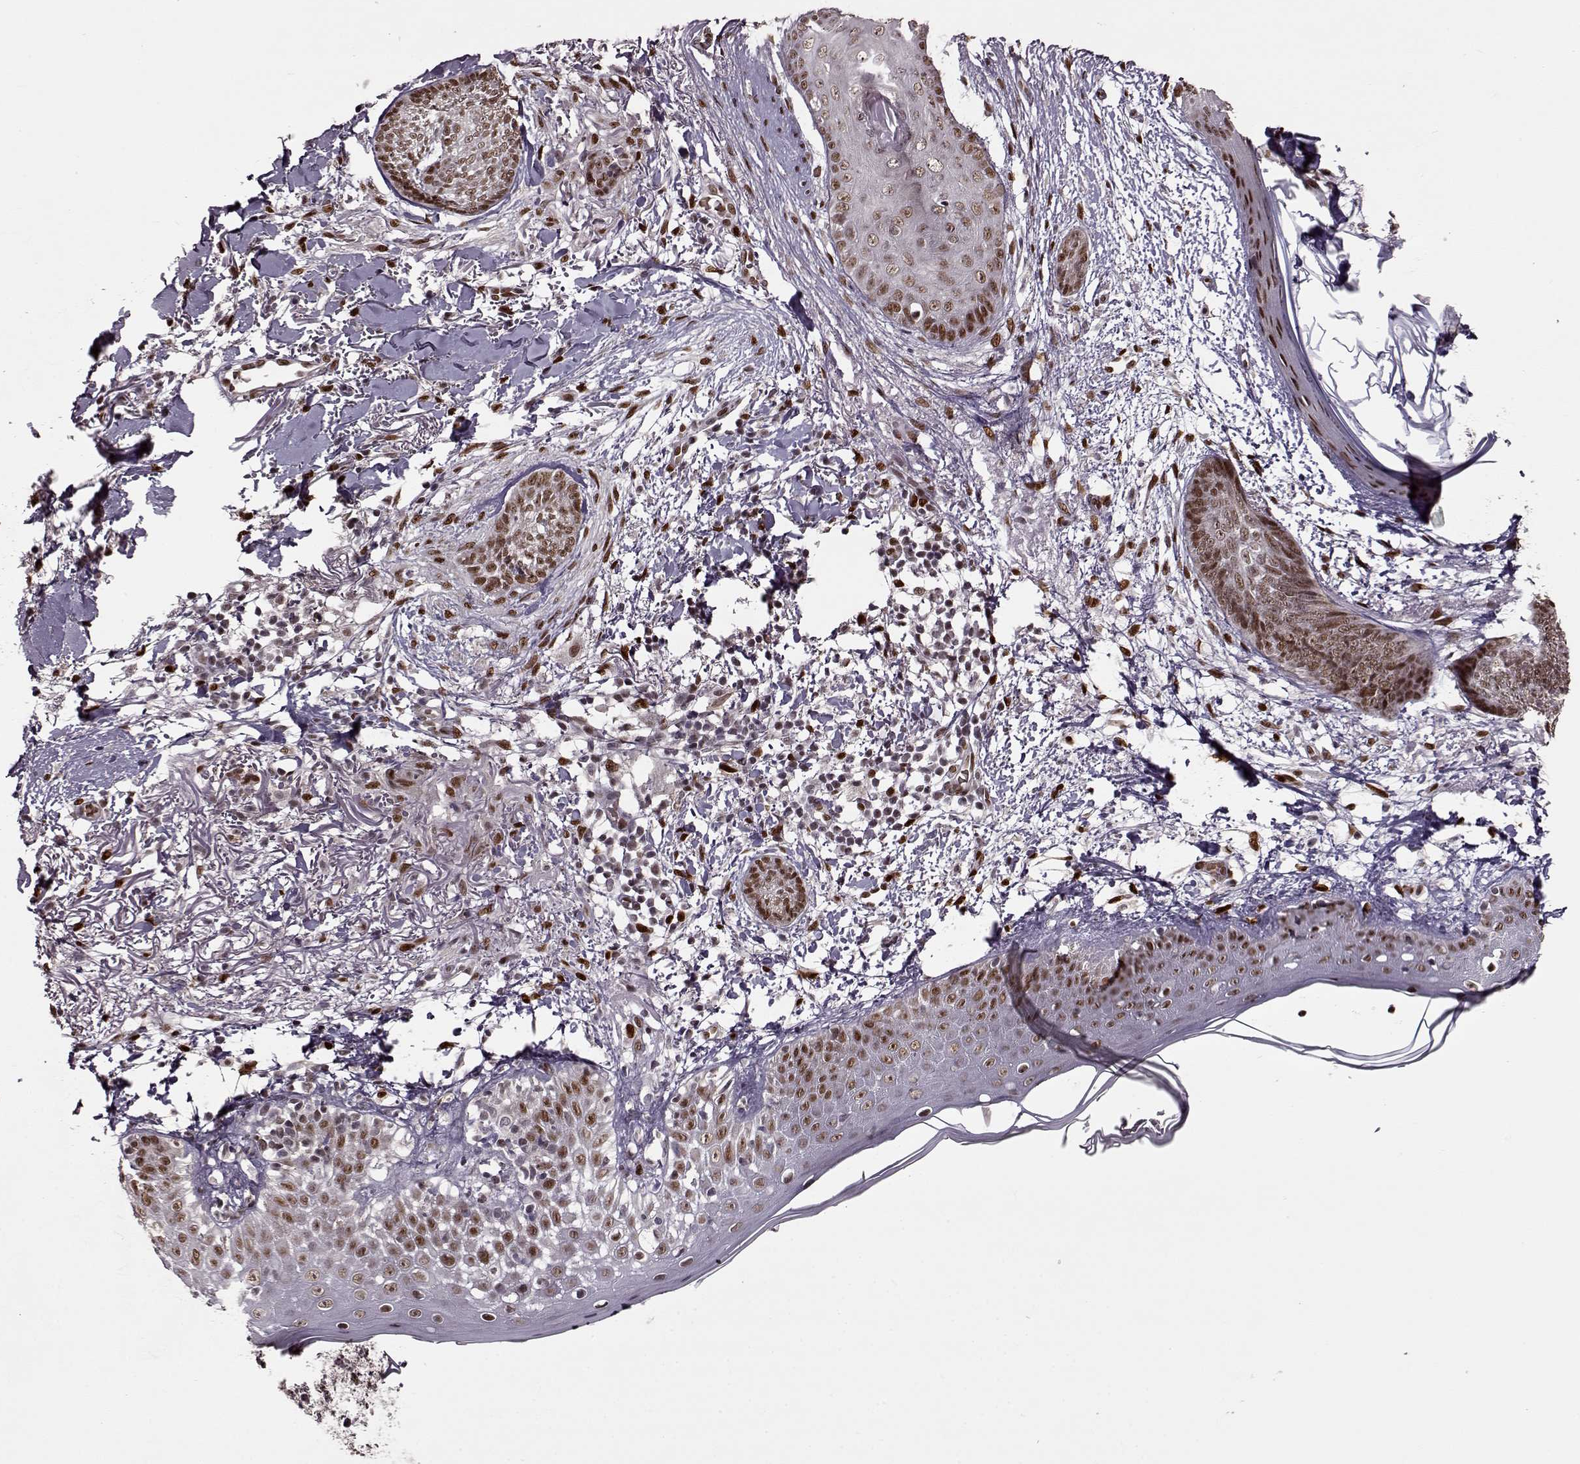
{"staining": {"intensity": "moderate", "quantity": ">75%", "location": "nuclear"}, "tissue": "skin cancer", "cell_type": "Tumor cells", "image_type": "cancer", "snomed": [{"axis": "morphology", "description": "Normal tissue, NOS"}, {"axis": "morphology", "description": "Basal cell carcinoma"}, {"axis": "topography", "description": "Skin"}], "caption": "A histopathology image of human skin basal cell carcinoma stained for a protein exhibits moderate nuclear brown staining in tumor cells. (Brightfield microscopy of DAB IHC at high magnification).", "gene": "FTO", "patient": {"sex": "male", "age": 84}}